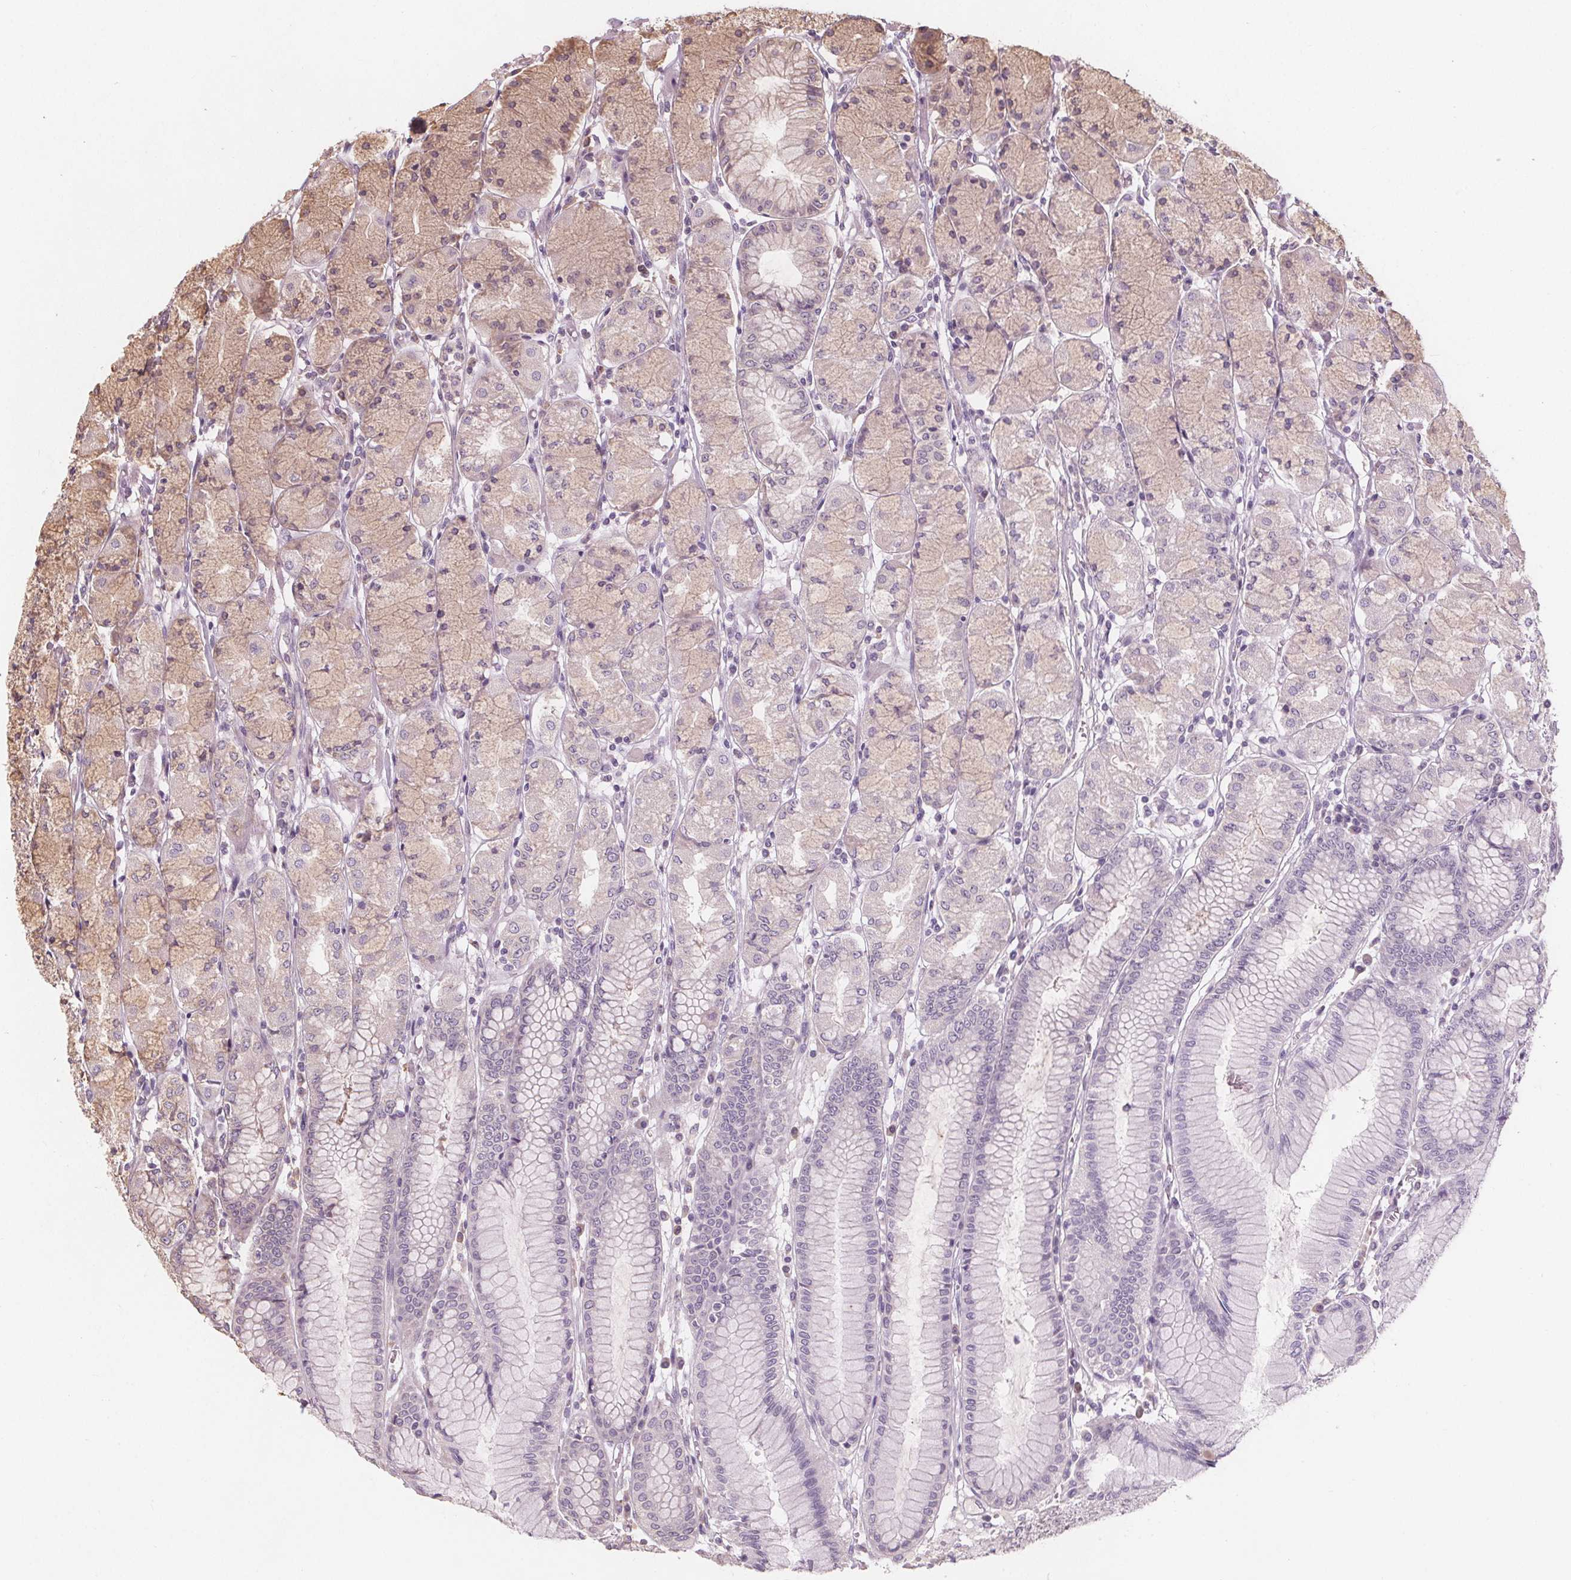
{"staining": {"intensity": "weak", "quantity": "<25%", "location": "cytoplasmic/membranous"}, "tissue": "stomach", "cell_type": "Glandular cells", "image_type": "normal", "snomed": [{"axis": "morphology", "description": "Normal tissue, NOS"}, {"axis": "topography", "description": "Stomach, upper"}], "caption": "There is no significant staining in glandular cells of stomach. Nuclei are stained in blue.", "gene": "TMEM80", "patient": {"sex": "male", "age": 69}}